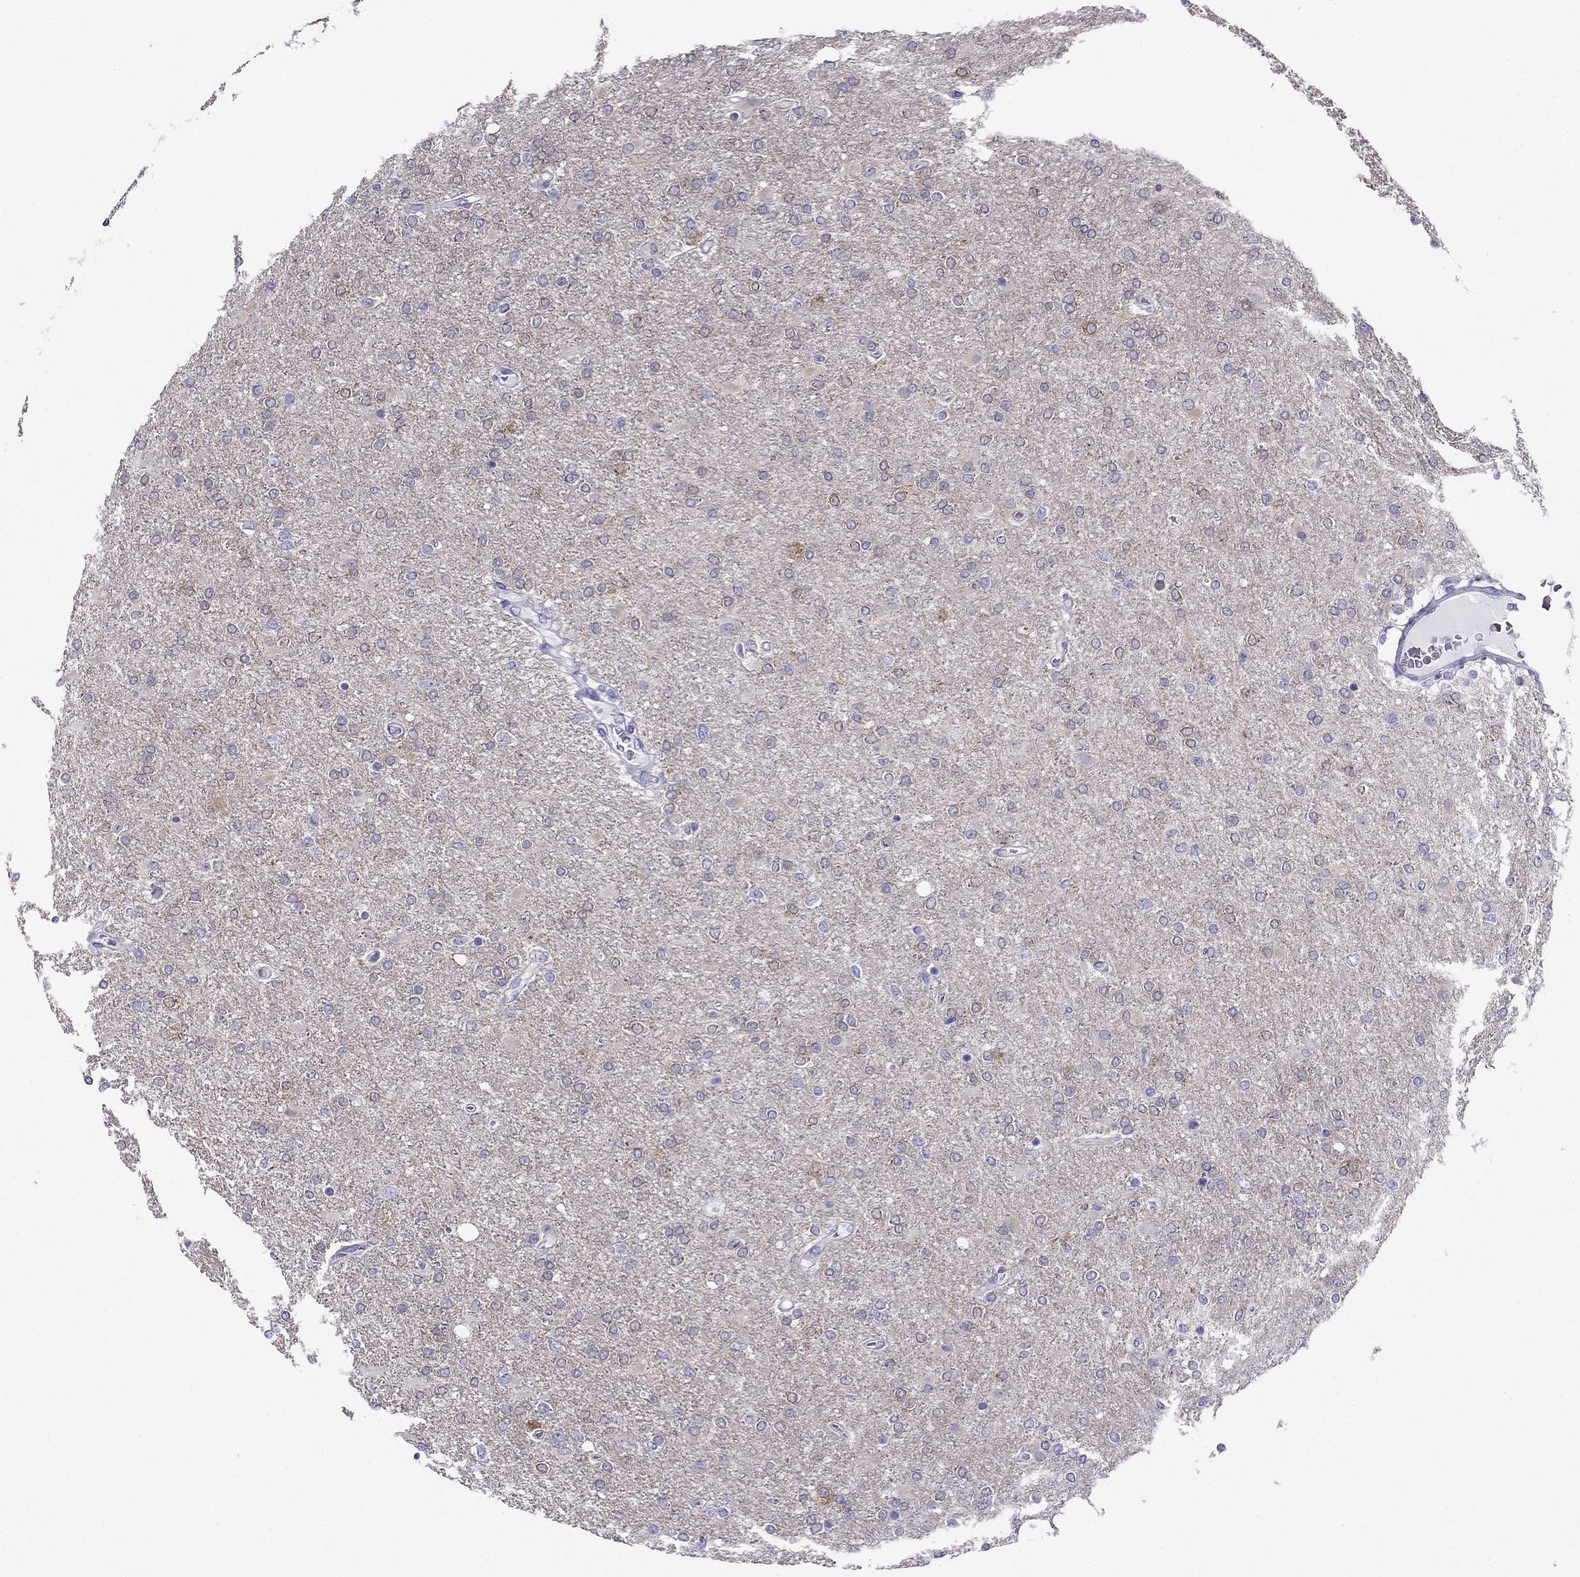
{"staining": {"intensity": "negative", "quantity": "none", "location": "none"}, "tissue": "glioma", "cell_type": "Tumor cells", "image_type": "cancer", "snomed": [{"axis": "morphology", "description": "Glioma, malignant, High grade"}, {"axis": "topography", "description": "Cerebral cortex"}], "caption": "Immunohistochemistry (IHC) of malignant high-grade glioma exhibits no expression in tumor cells.", "gene": "KCNJ10", "patient": {"sex": "male", "age": 70}}